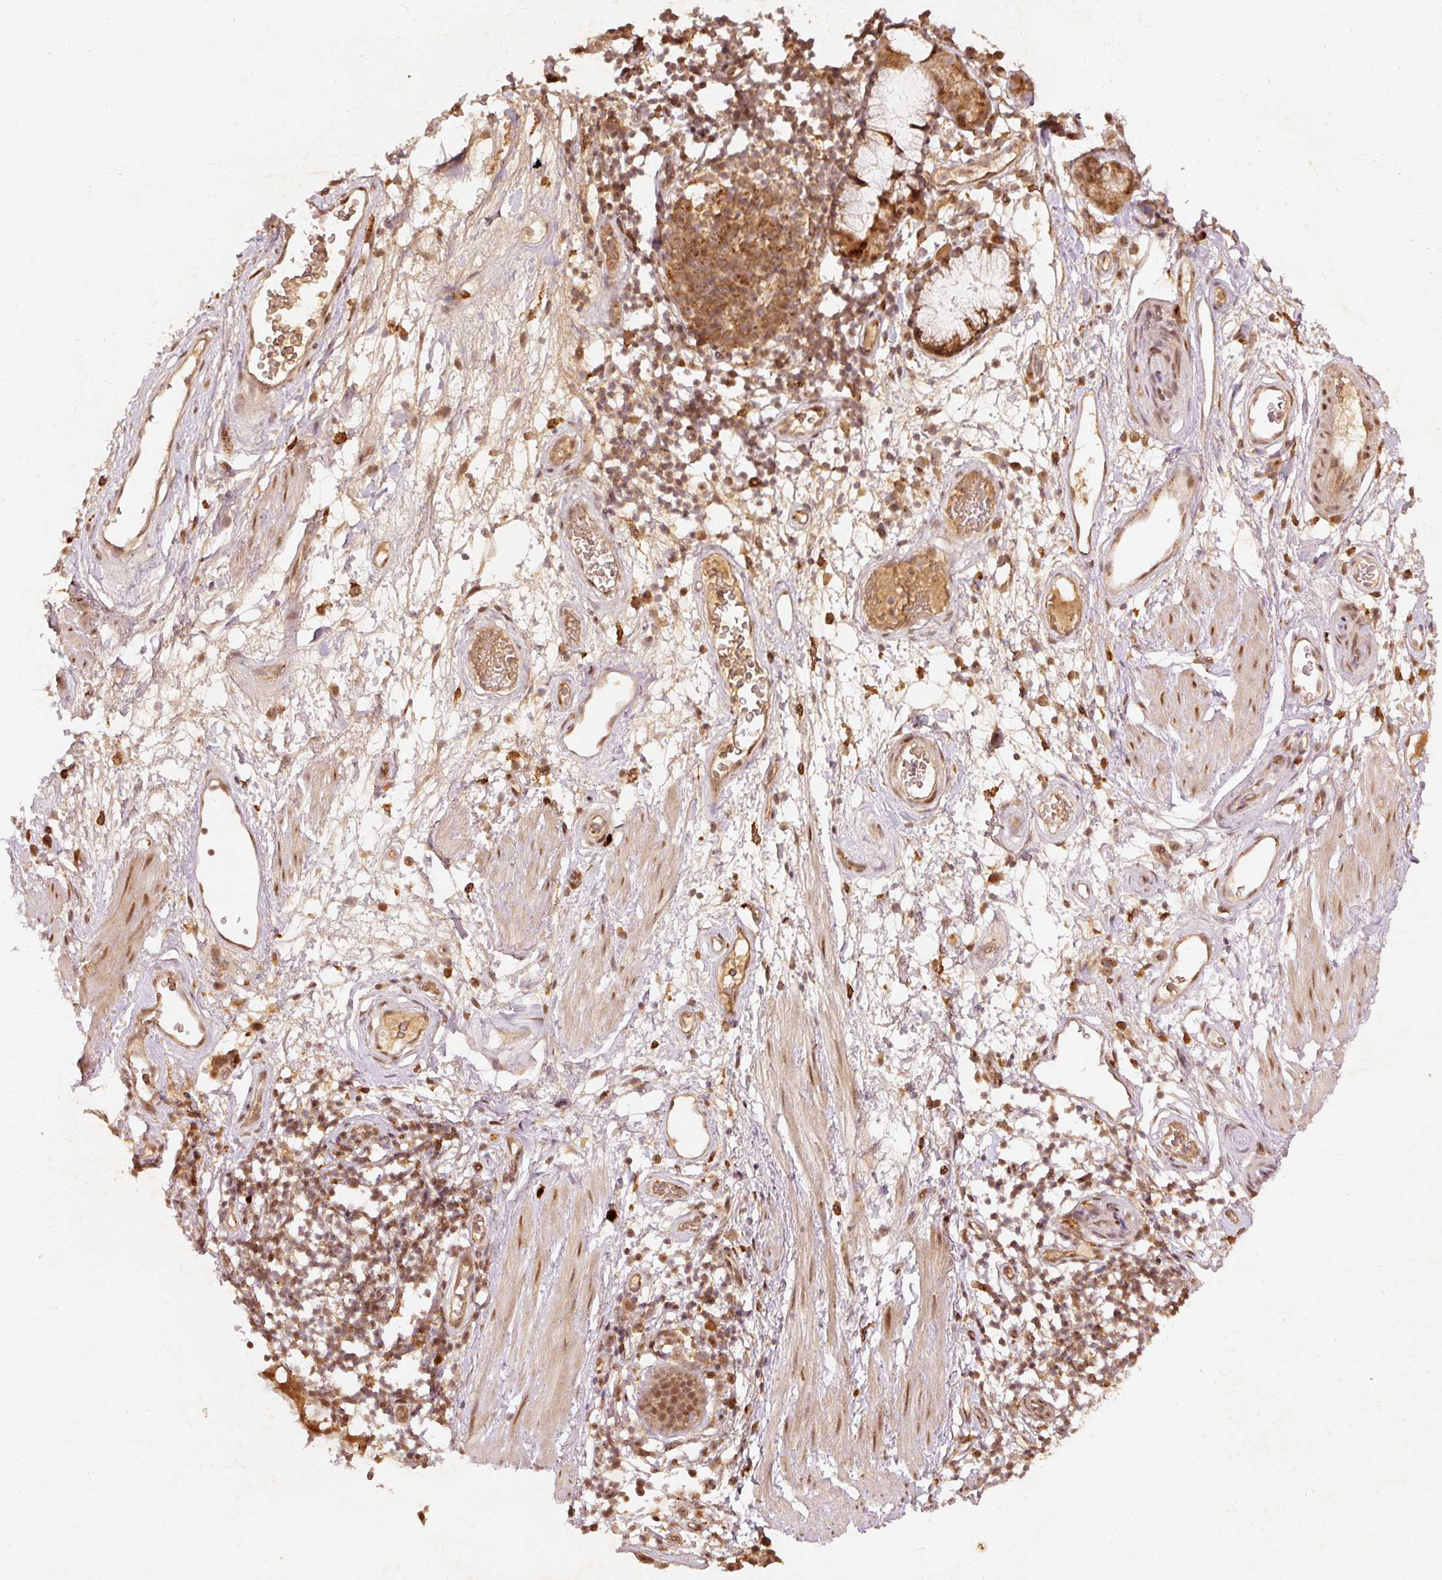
{"staining": {"intensity": "negative", "quantity": "none", "location": "none"}, "tissue": "soft tissue", "cell_type": "Chondrocytes", "image_type": "normal", "snomed": [{"axis": "morphology", "description": "Normal tissue, NOS"}, {"axis": "topography", "description": "Cartilage tissue"}, {"axis": "topography", "description": "Bronchus"}], "caption": "The histopathology image reveals no staining of chondrocytes in unremarkable soft tissue.", "gene": "ZNF580", "patient": {"sex": "male", "age": 58}}